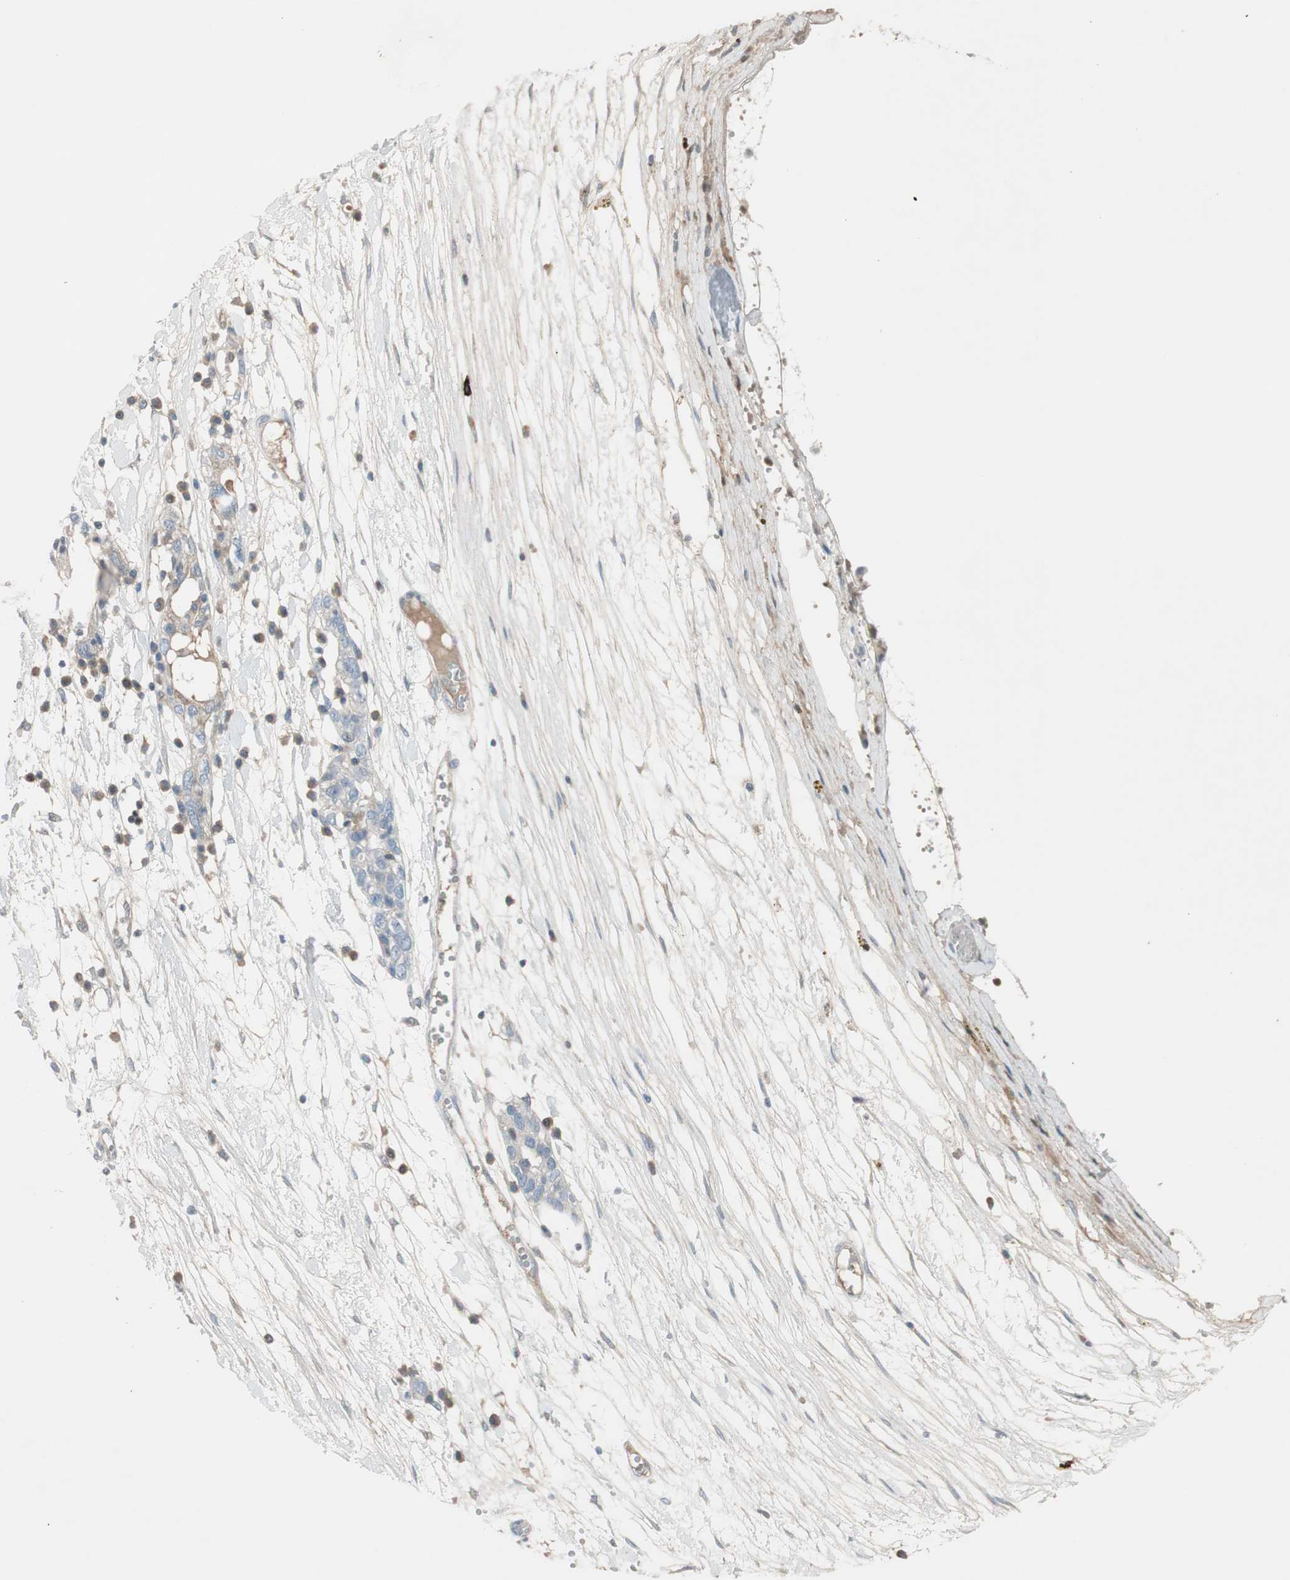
{"staining": {"intensity": "weak", "quantity": "<25%", "location": "cytoplasmic/membranous"}, "tissue": "ovarian cancer", "cell_type": "Tumor cells", "image_type": "cancer", "snomed": [{"axis": "morphology", "description": "Cystadenocarcinoma, serous, NOS"}, {"axis": "topography", "description": "Ovary"}], "caption": "Immunohistochemistry (IHC) of human ovarian serous cystadenocarcinoma displays no positivity in tumor cells.", "gene": "MAPRE3", "patient": {"sex": "female", "age": 71}}